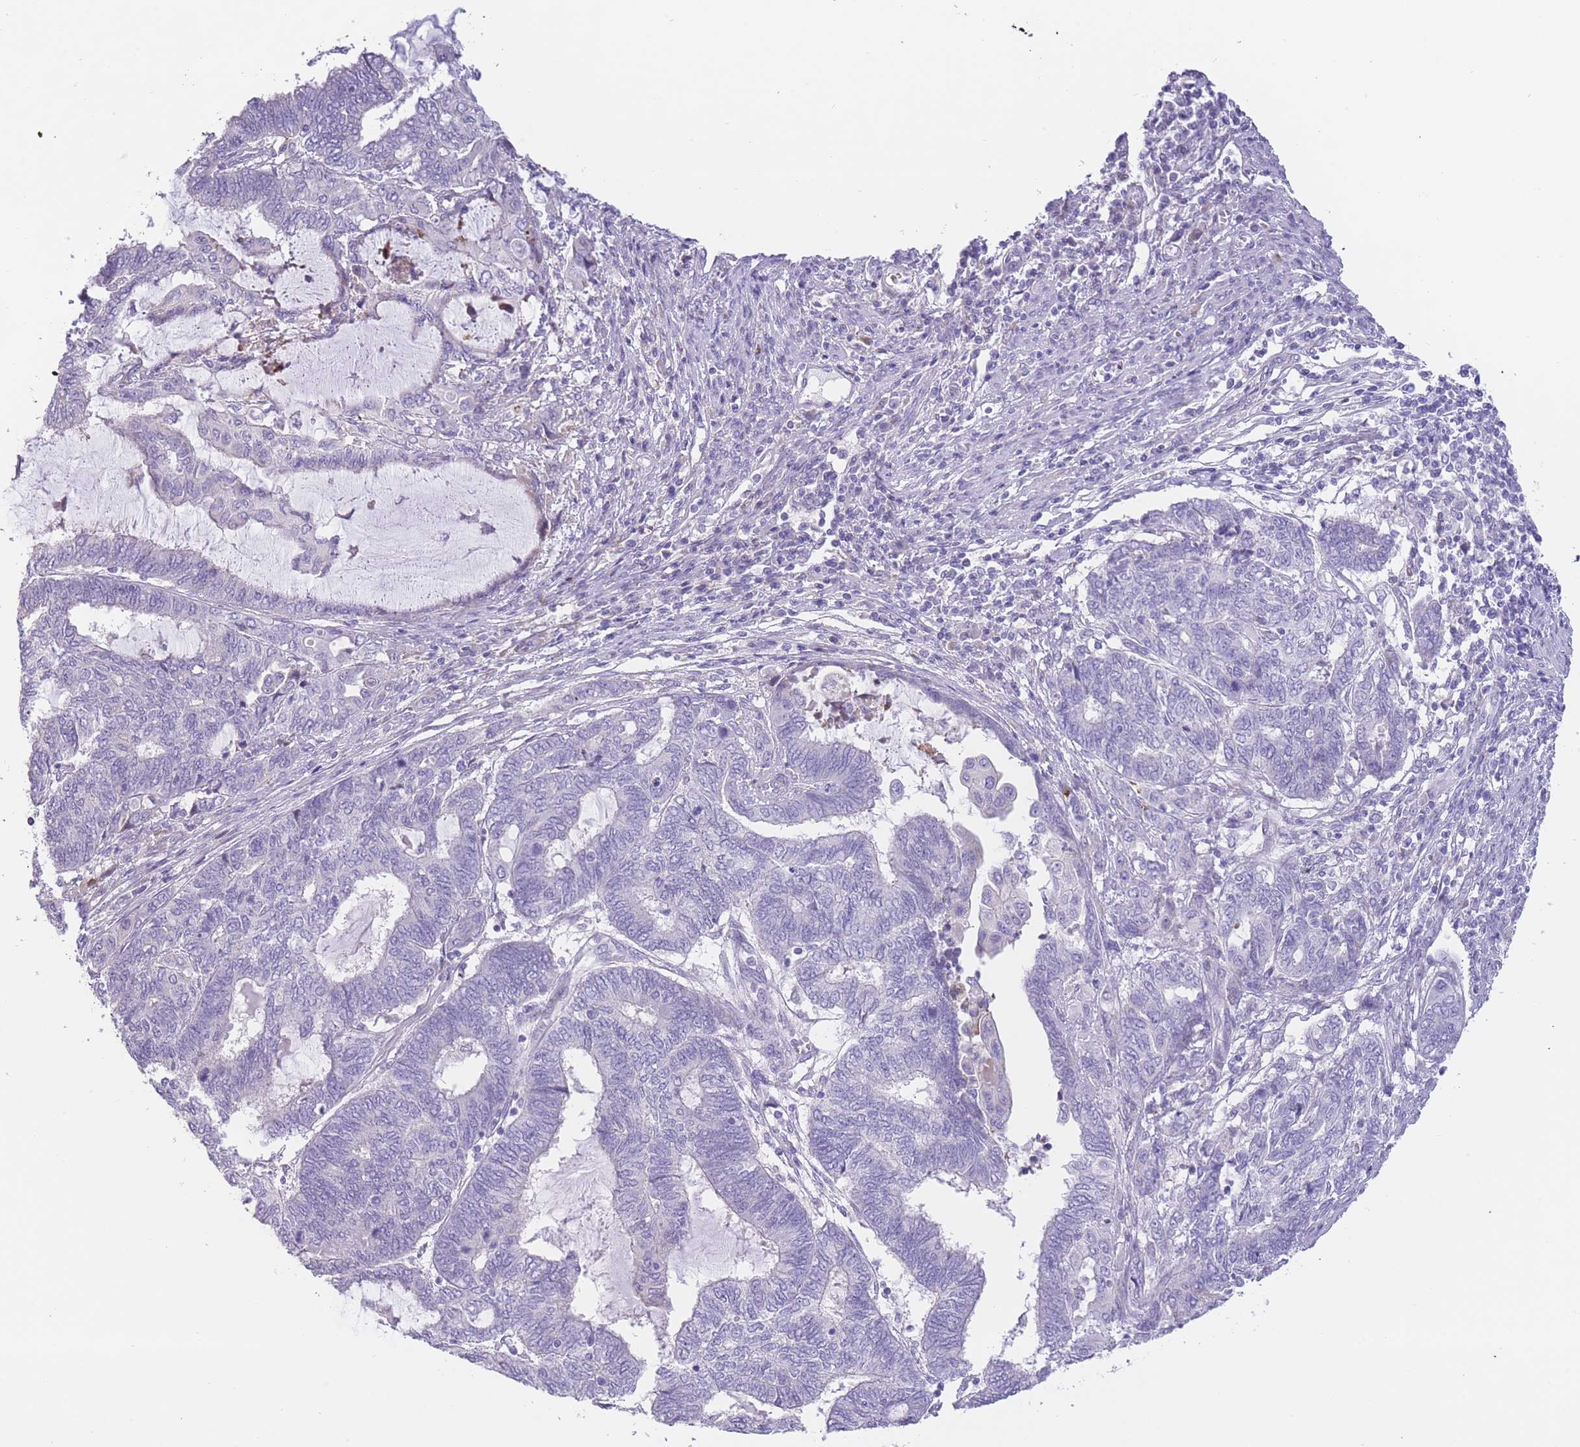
{"staining": {"intensity": "negative", "quantity": "none", "location": "none"}, "tissue": "endometrial cancer", "cell_type": "Tumor cells", "image_type": "cancer", "snomed": [{"axis": "morphology", "description": "Adenocarcinoma, NOS"}, {"axis": "topography", "description": "Uterus"}, {"axis": "topography", "description": "Endometrium"}], "caption": "This is an immunohistochemistry image of human endometrial cancer. There is no staining in tumor cells.", "gene": "IMPG1", "patient": {"sex": "female", "age": 70}}